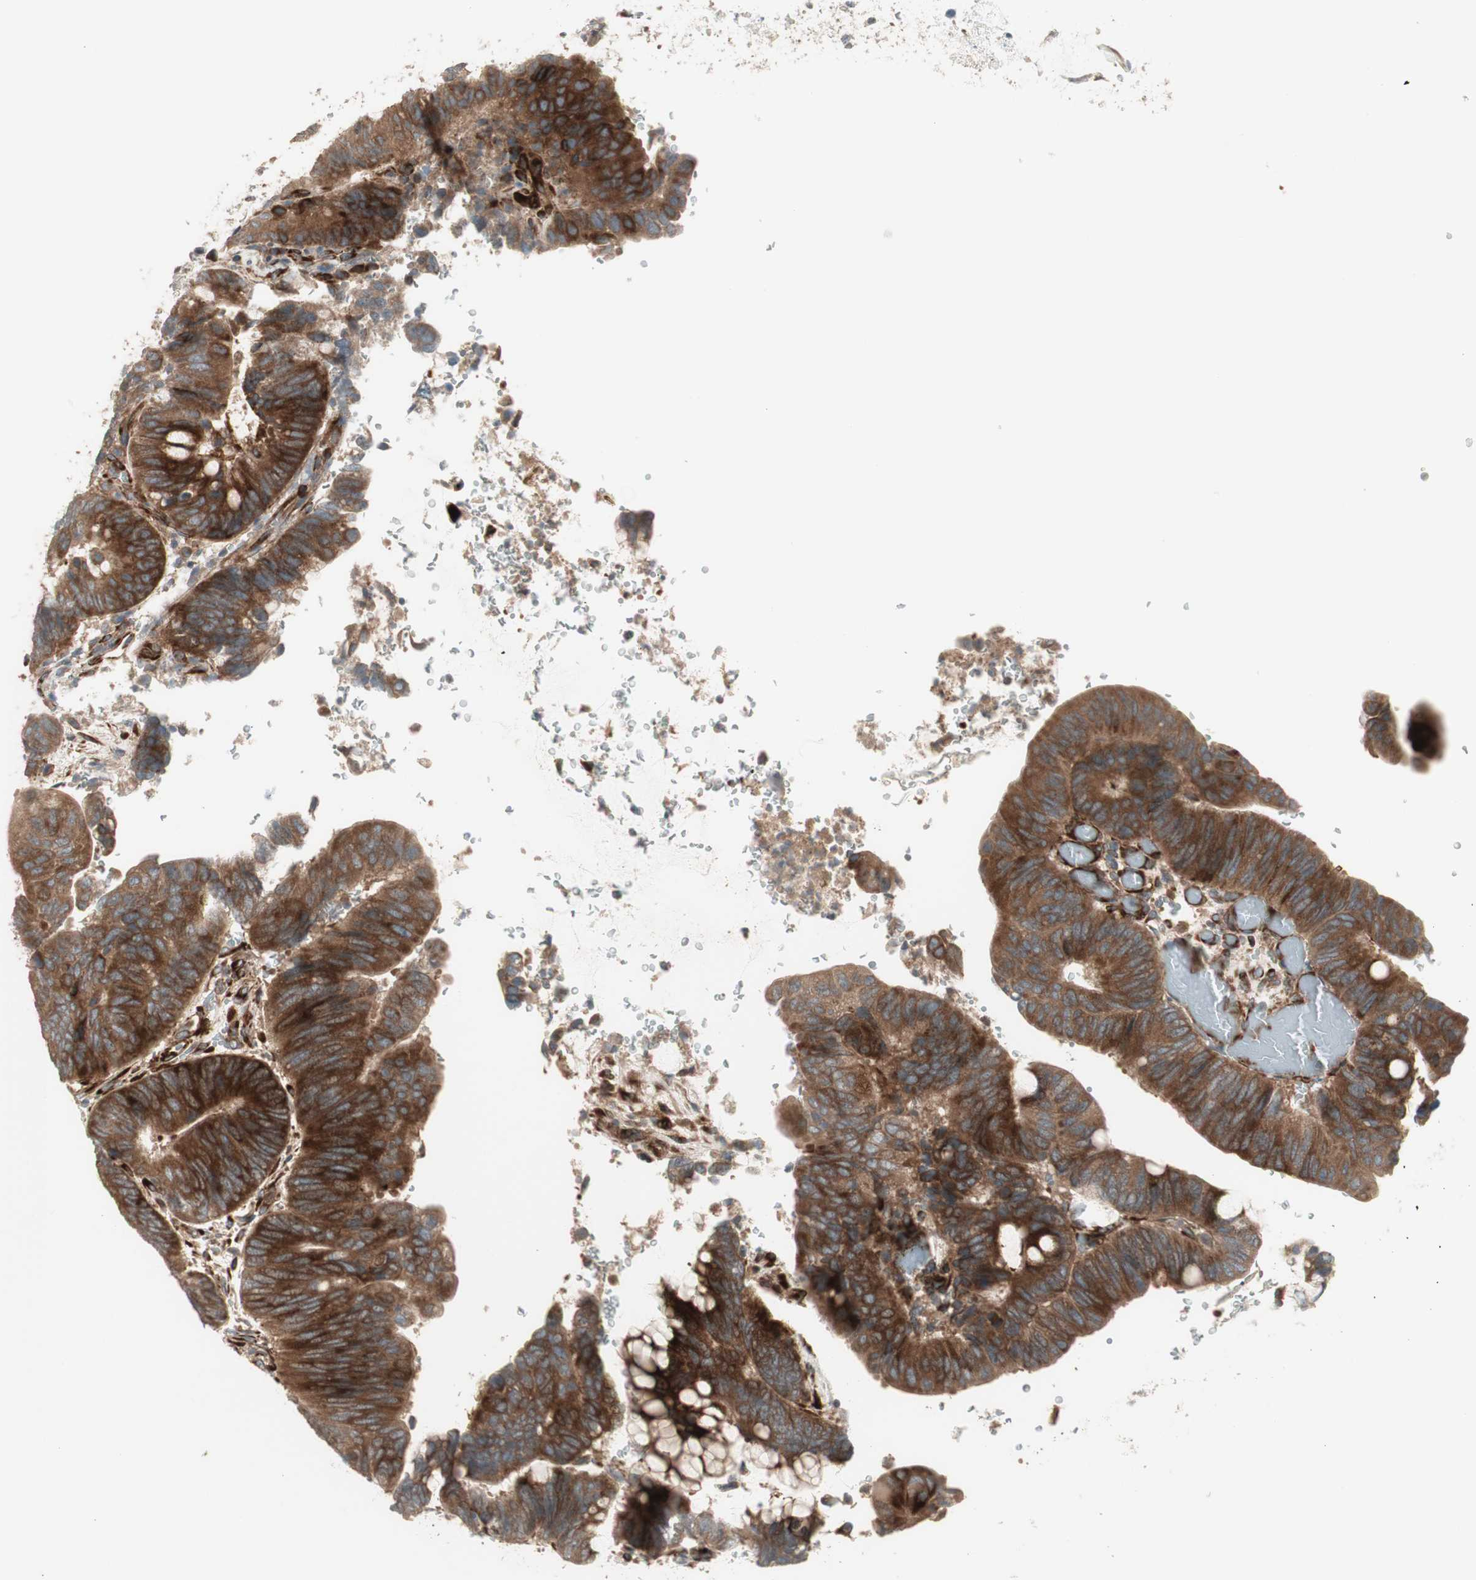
{"staining": {"intensity": "strong", "quantity": ">75%", "location": "cytoplasmic/membranous"}, "tissue": "colorectal cancer", "cell_type": "Tumor cells", "image_type": "cancer", "snomed": [{"axis": "morphology", "description": "Normal tissue, NOS"}, {"axis": "morphology", "description": "Adenocarcinoma, NOS"}, {"axis": "topography", "description": "Rectum"}, {"axis": "topography", "description": "Peripheral nerve tissue"}], "caption": "Human colorectal adenocarcinoma stained with a brown dye exhibits strong cytoplasmic/membranous positive staining in approximately >75% of tumor cells.", "gene": "PPP2R5E", "patient": {"sex": "male", "age": 92}}